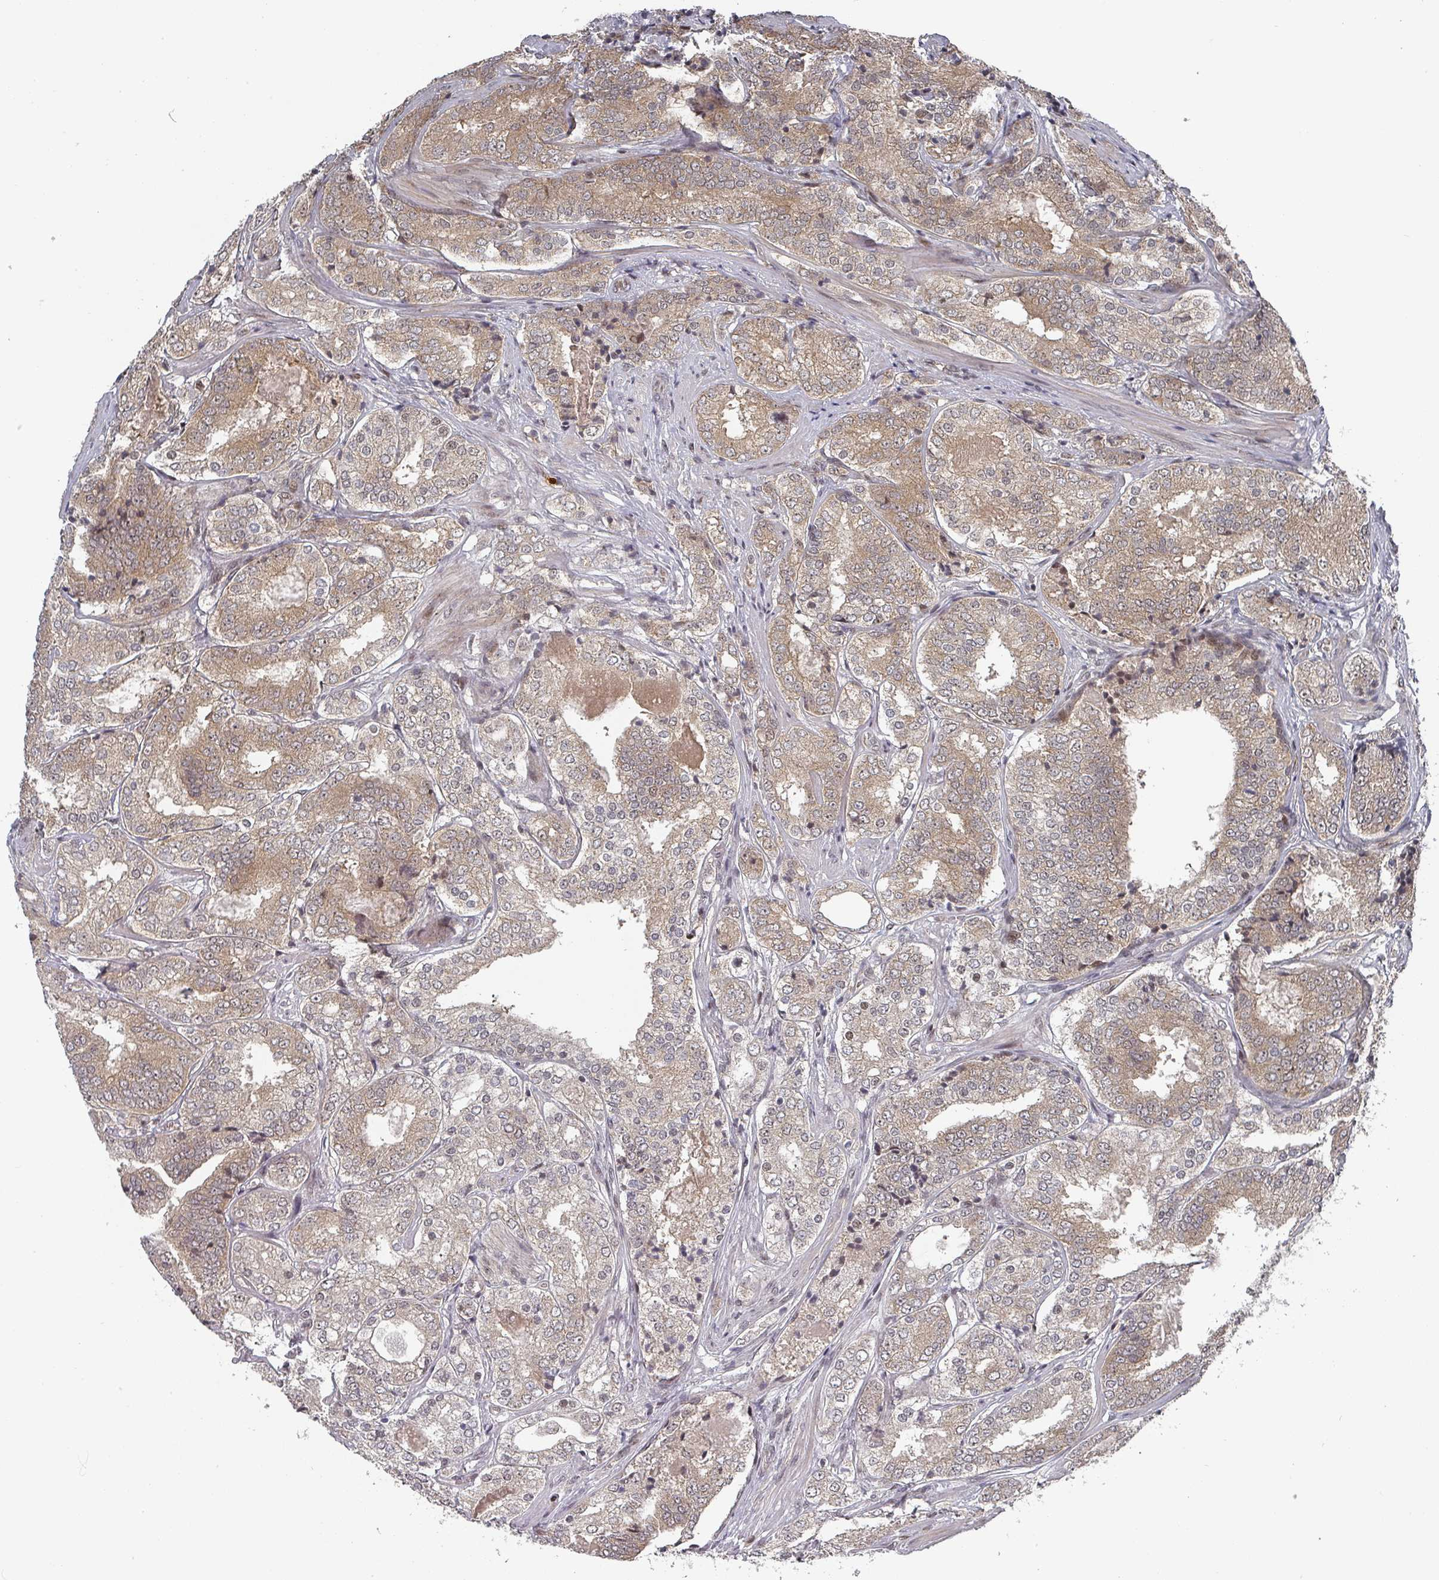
{"staining": {"intensity": "moderate", "quantity": "25%-75%", "location": "cytoplasmic/membranous"}, "tissue": "prostate cancer", "cell_type": "Tumor cells", "image_type": "cancer", "snomed": [{"axis": "morphology", "description": "Adenocarcinoma, High grade"}, {"axis": "topography", "description": "Prostate"}], "caption": "Immunohistochemistry (IHC) of prostate cancer (adenocarcinoma (high-grade)) displays medium levels of moderate cytoplasmic/membranous positivity in about 25%-75% of tumor cells.", "gene": "KIF1C", "patient": {"sex": "male", "age": 63}}